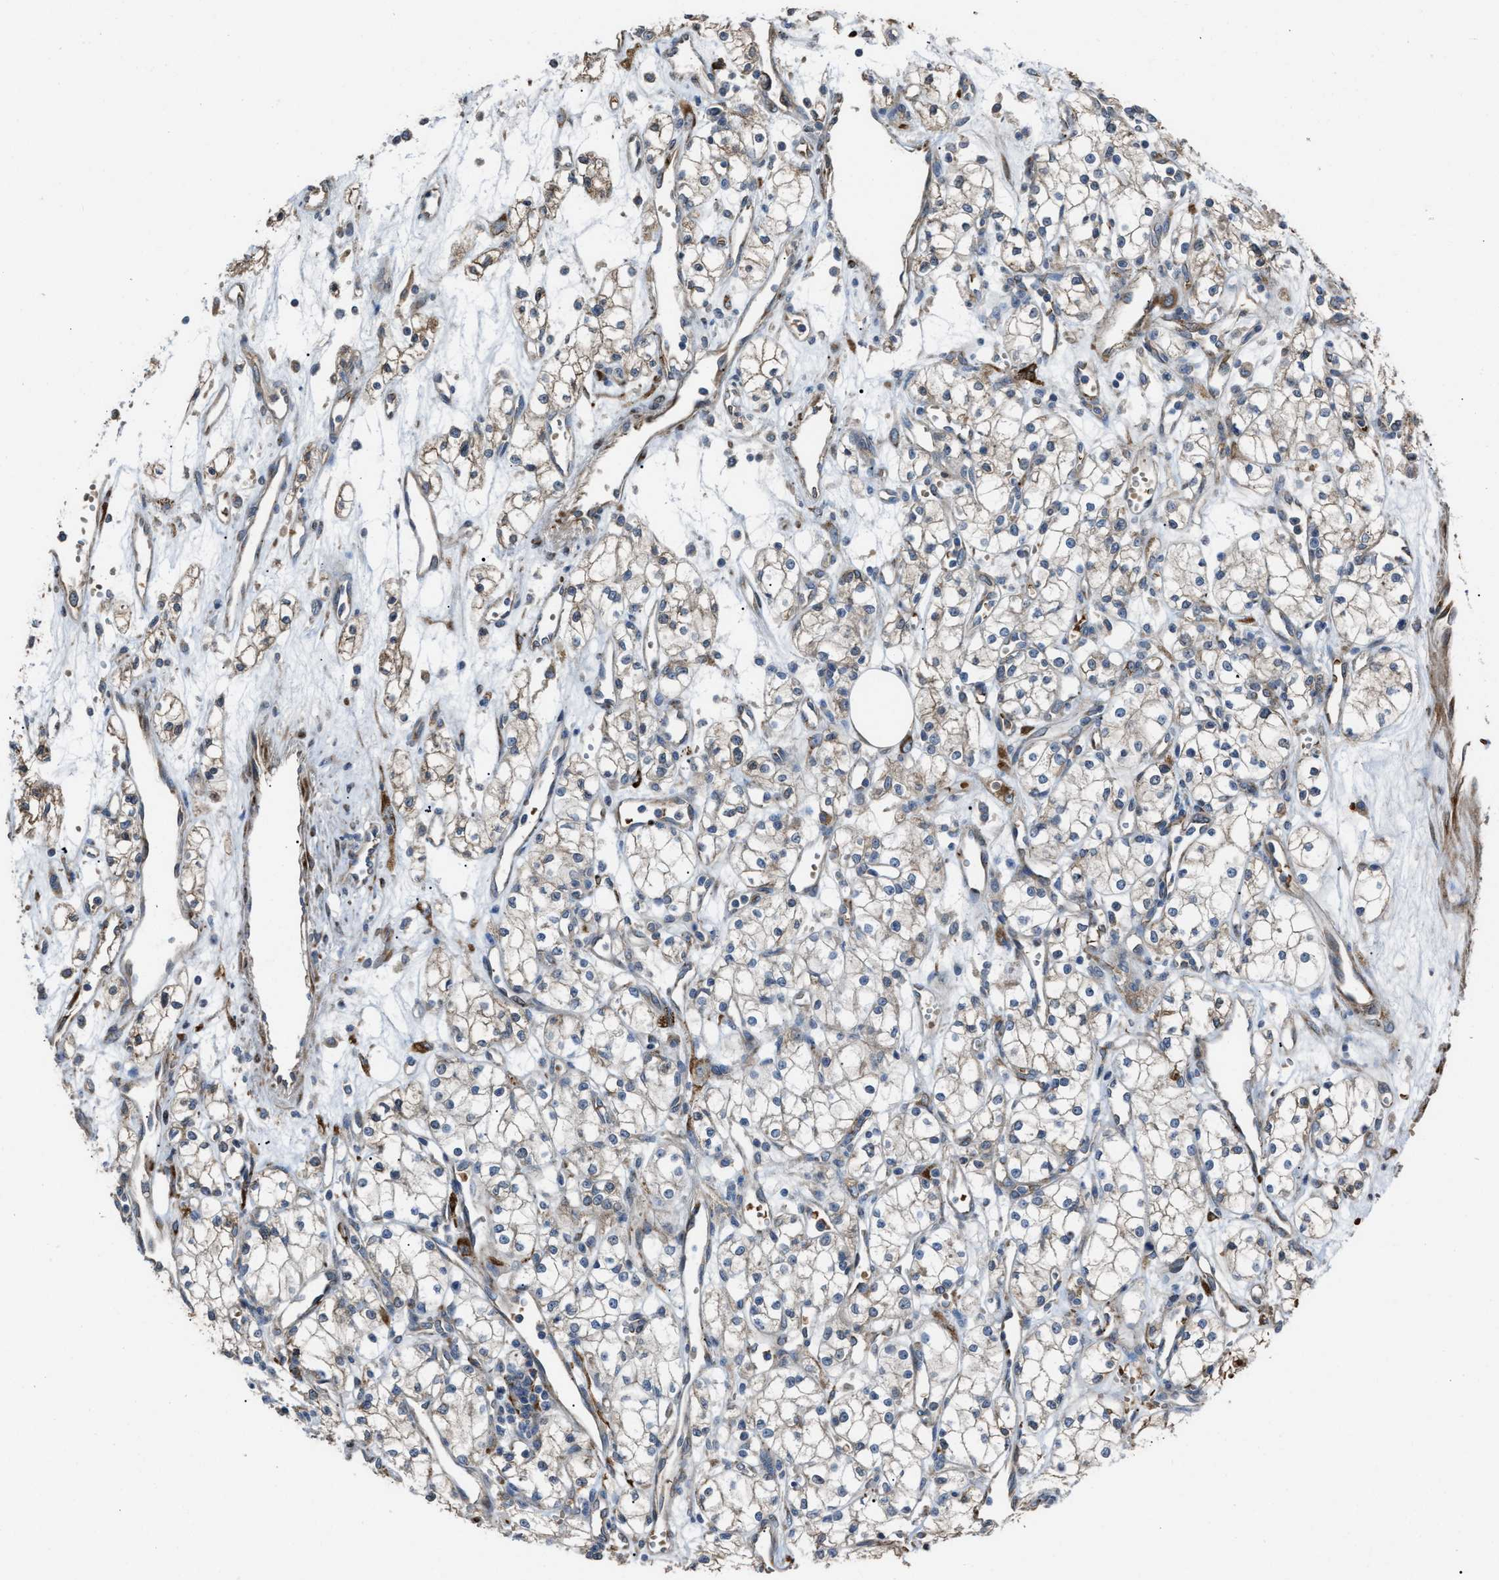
{"staining": {"intensity": "weak", "quantity": ">75%", "location": "cytoplasmic/membranous"}, "tissue": "renal cancer", "cell_type": "Tumor cells", "image_type": "cancer", "snomed": [{"axis": "morphology", "description": "Adenocarcinoma, NOS"}, {"axis": "topography", "description": "Kidney"}], "caption": "Tumor cells display low levels of weak cytoplasmic/membranous staining in approximately >75% of cells in human adenocarcinoma (renal).", "gene": "SELENOM", "patient": {"sex": "male", "age": 59}}